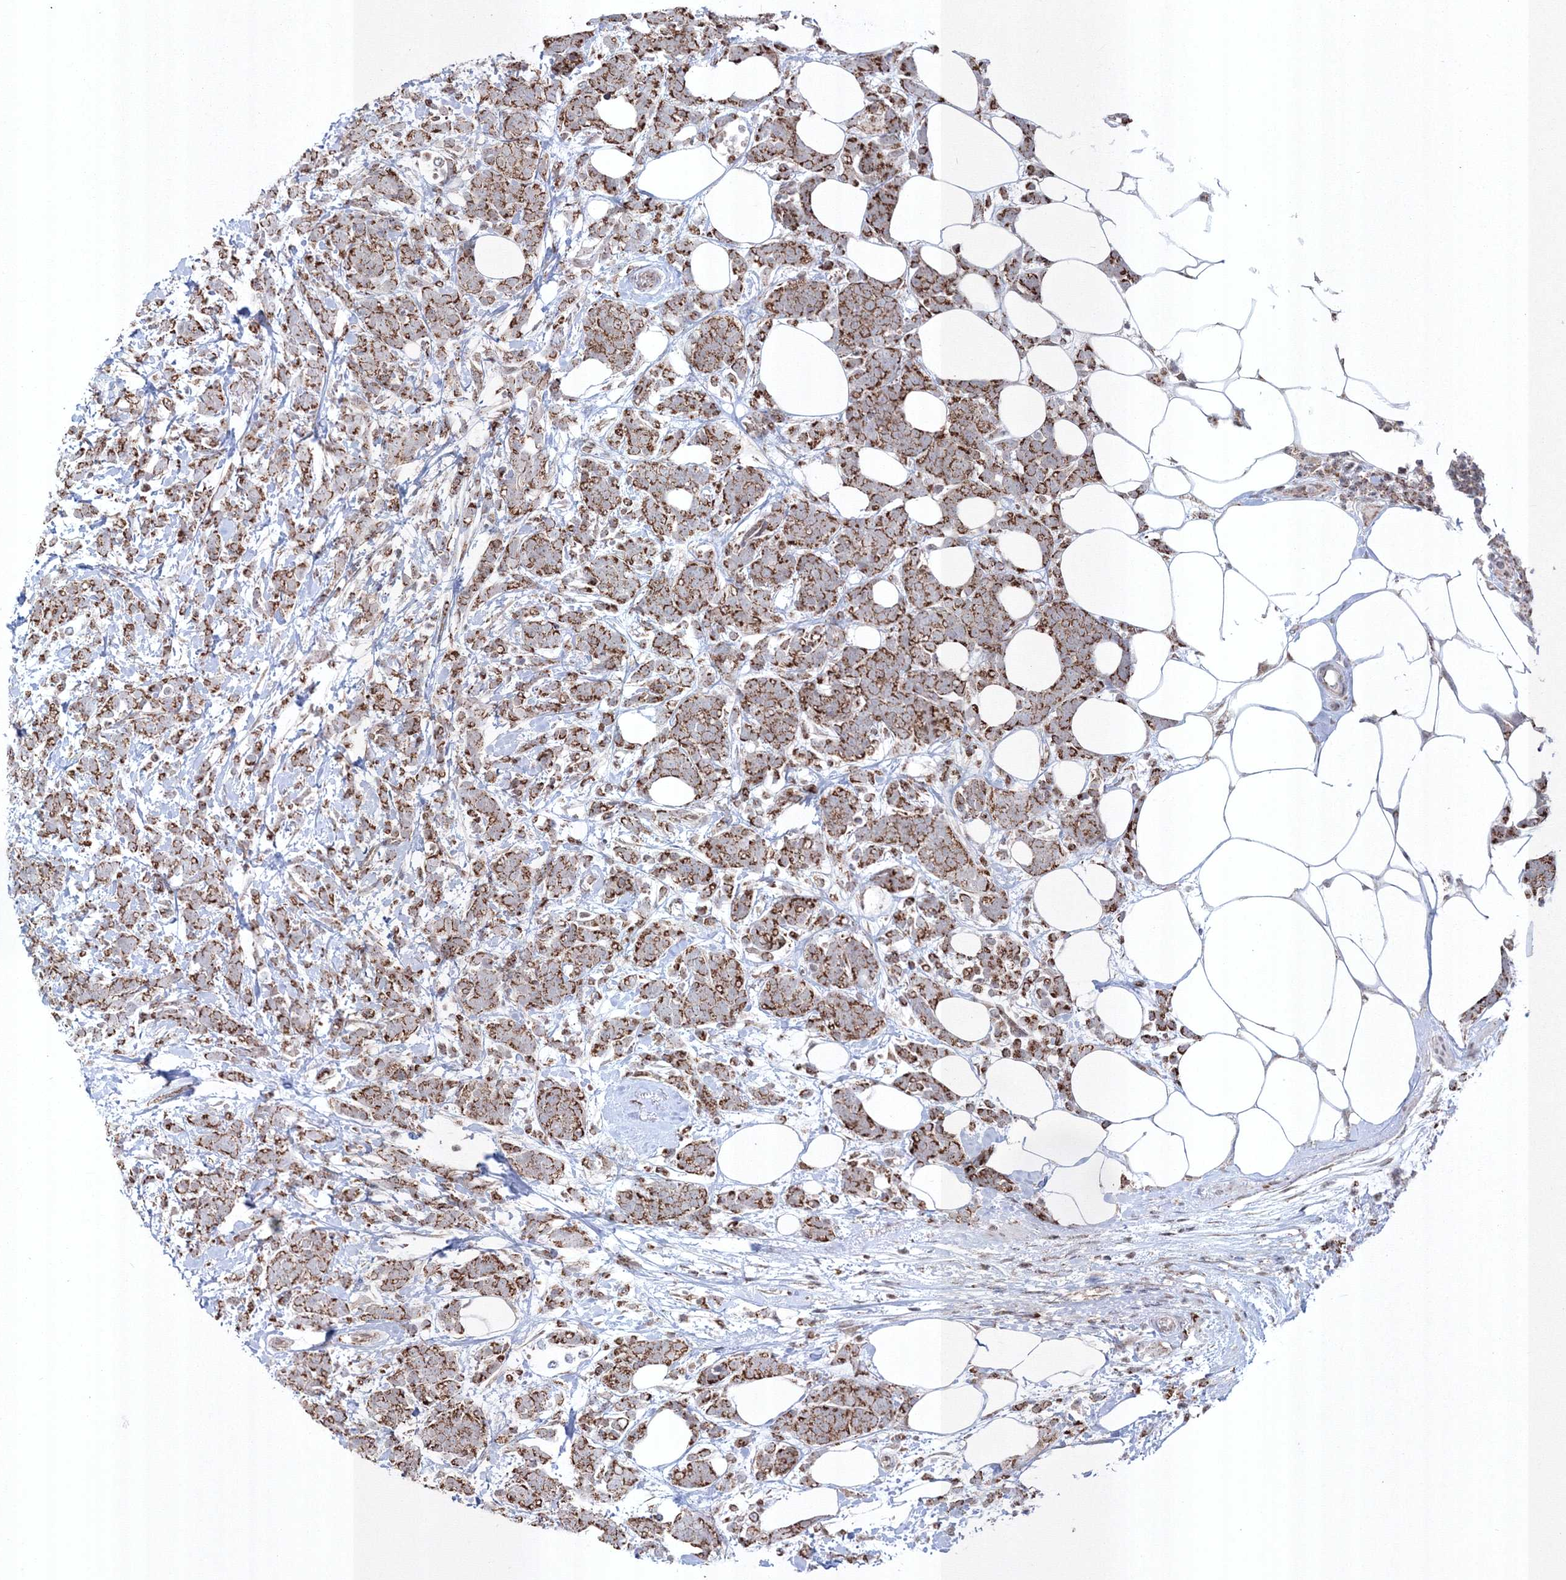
{"staining": {"intensity": "strong", "quantity": ">75%", "location": "cytoplasmic/membranous"}, "tissue": "breast cancer", "cell_type": "Tumor cells", "image_type": "cancer", "snomed": [{"axis": "morphology", "description": "Lobular carcinoma"}, {"axis": "topography", "description": "Breast"}], "caption": "High-power microscopy captured an immunohistochemistry (IHC) image of breast cancer (lobular carcinoma), revealing strong cytoplasmic/membranous positivity in approximately >75% of tumor cells.", "gene": "GRSF1", "patient": {"sex": "female", "age": 58}}